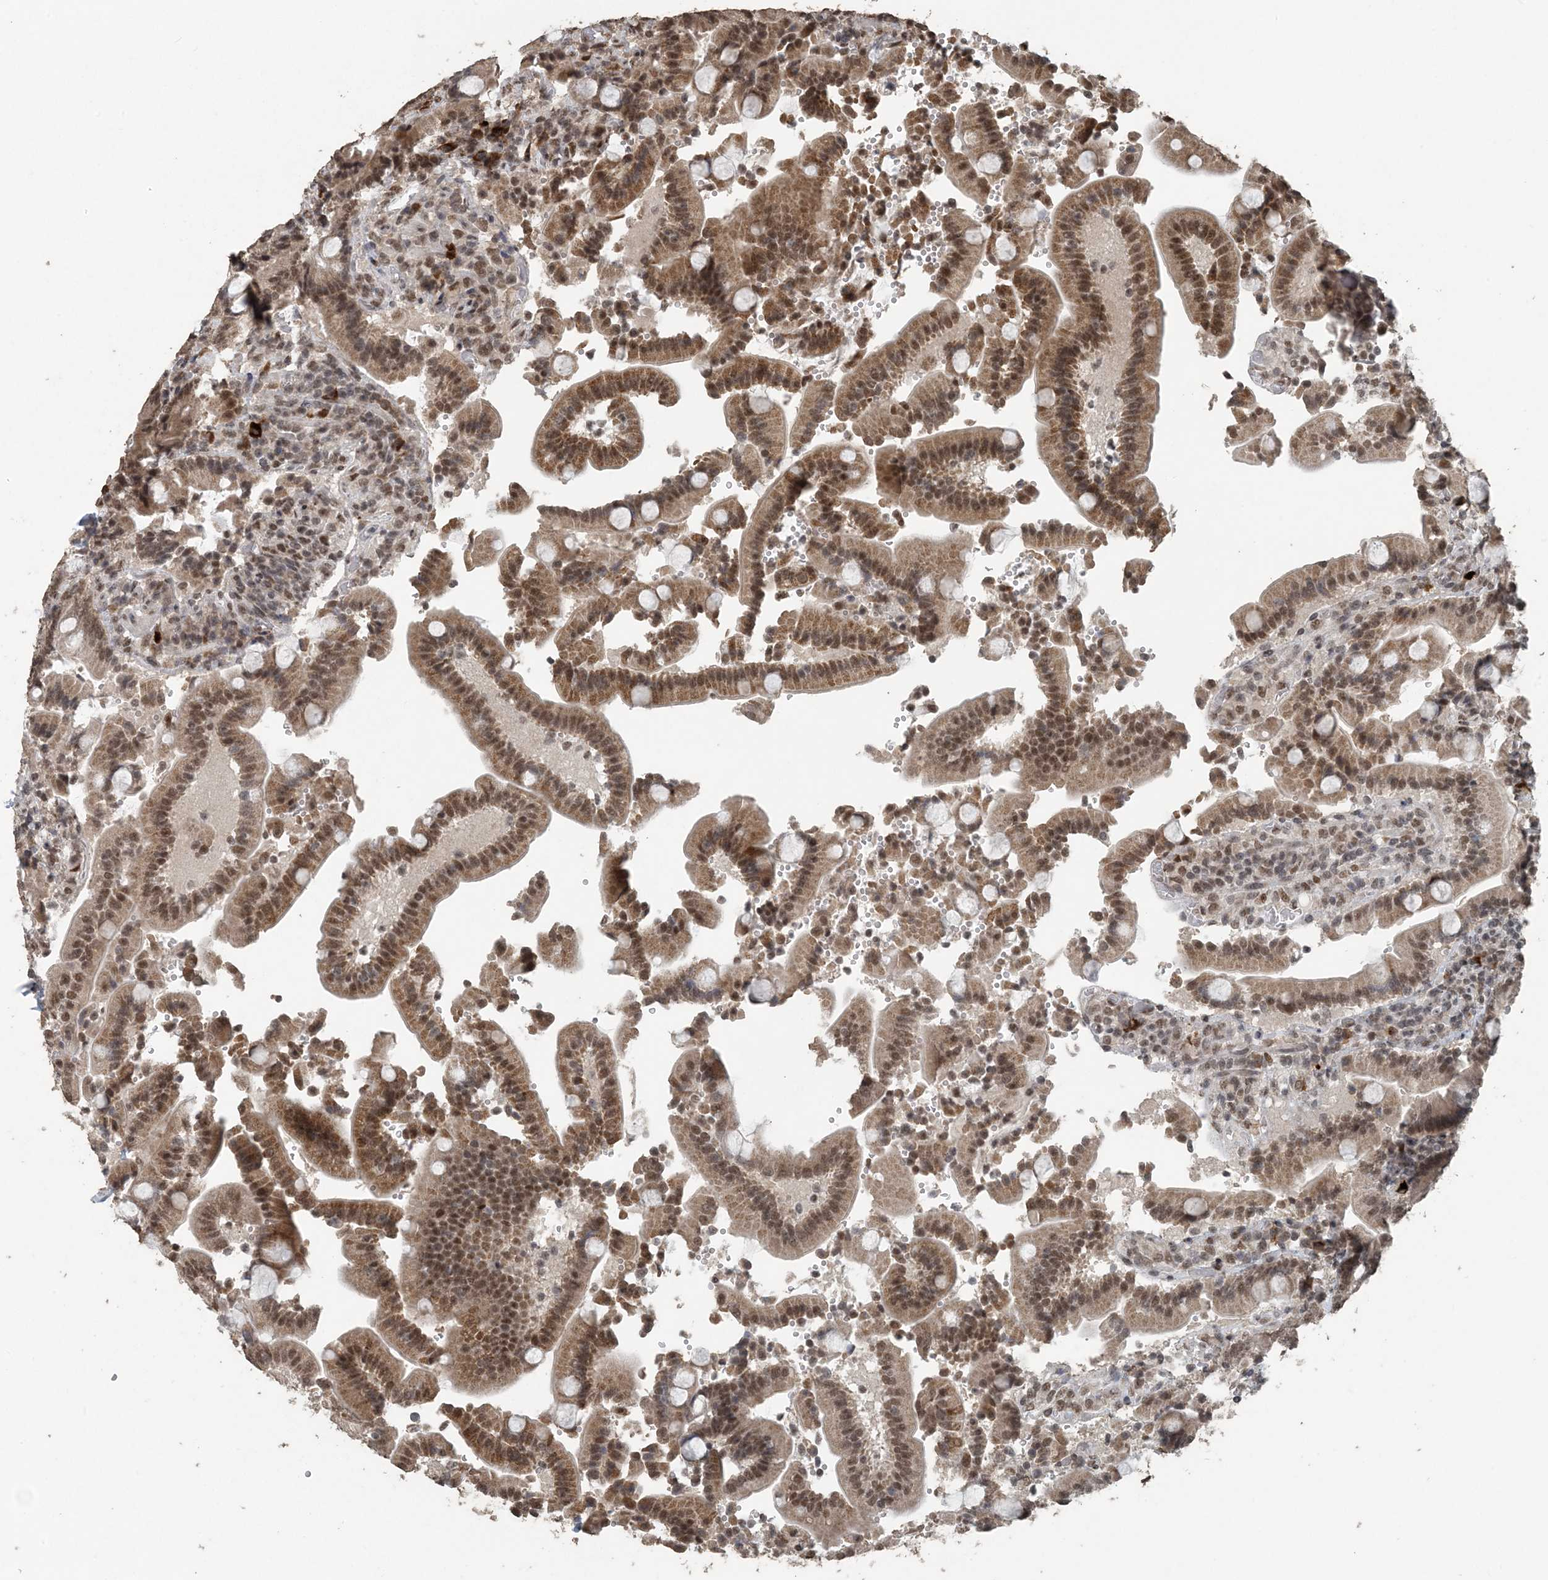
{"staining": {"intensity": "moderate", "quantity": ">75%", "location": "cytoplasmic/membranous,nuclear"}, "tissue": "duodenum", "cell_type": "Glandular cells", "image_type": "normal", "snomed": [{"axis": "morphology", "description": "Normal tissue, NOS"}, {"axis": "topography", "description": "Duodenum"}], "caption": "Protein expression analysis of benign human duodenum reveals moderate cytoplasmic/membranous,nuclear positivity in approximately >75% of glandular cells. (IHC, brightfield microscopy, high magnification).", "gene": "MBD2", "patient": {"sex": "female", "age": 62}}